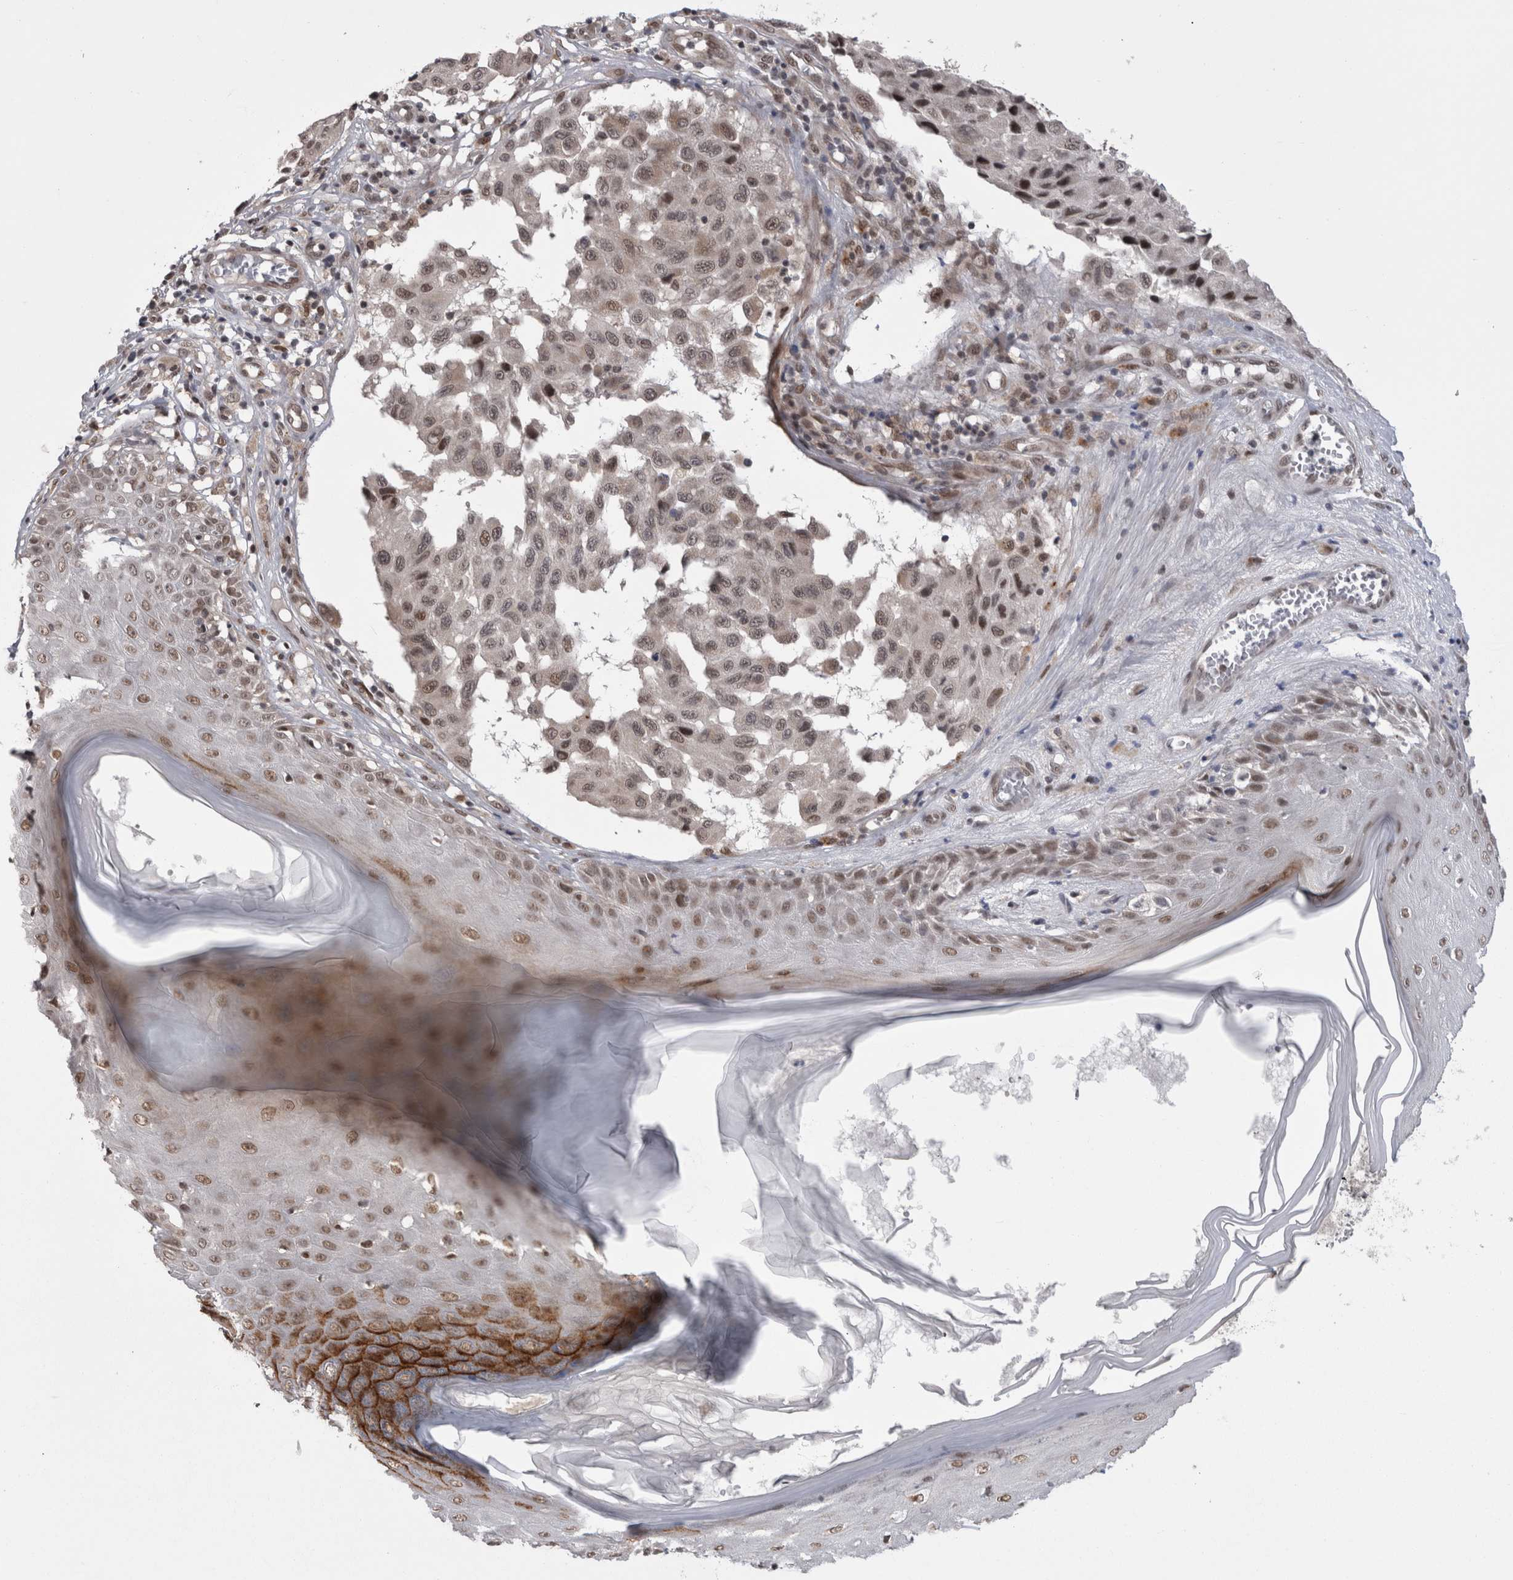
{"staining": {"intensity": "moderate", "quantity": ">75%", "location": "nuclear"}, "tissue": "melanoma", "cell_type": "Tumor cells", "image_type": "cancer", "snomed": [{"axis": "morphology", "description": "Malignant melanoma, NOS"}, {"axis": "topography", "description": "Skin"}], "caption": "There is medium levels of moderate nuclear positivity in tumor cells of melanoma, as demonstrated by immunohistochemical staining (brown color).", "gene": "MTBP", "patient": {"sex": "male", "age": 30}}